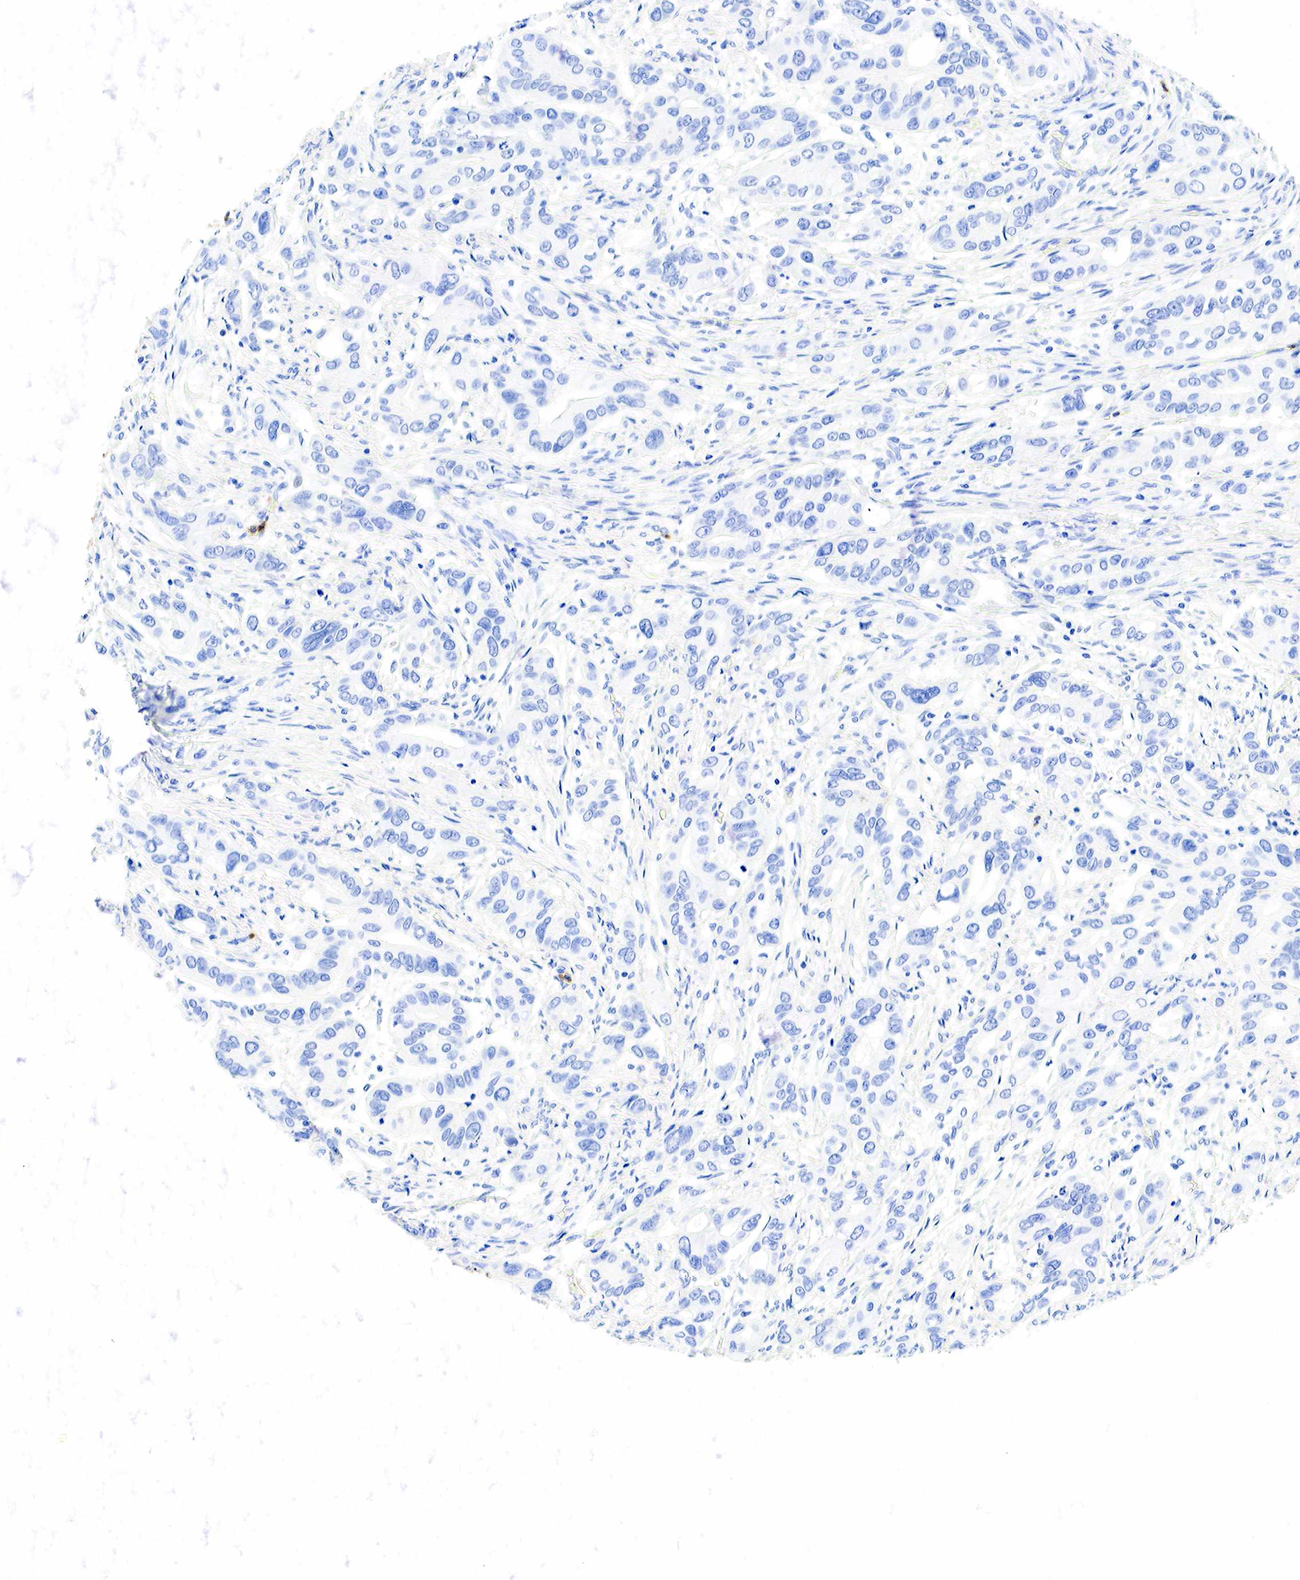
{"staining": {"intensity": "negative", "quantity": "none", "location": "none"}, "tissue": "stomach cancer", "cell_type": "Tumor cells", "image_type": "cancer", "snomed": [{"axis": "morphology", "description": "Adenocarcinoma, NOS"}, {"axis": "topography", "description": "Stomach, upper"}], "caption": "Immunohistochemistry (IHC) image of human stomach cancer stained for a protein (brown), which shows no staining in tumor cells. Nuclei are stained in blue.", "gene": "FUT4", "patient": {"sex": "male", "age": 47}}